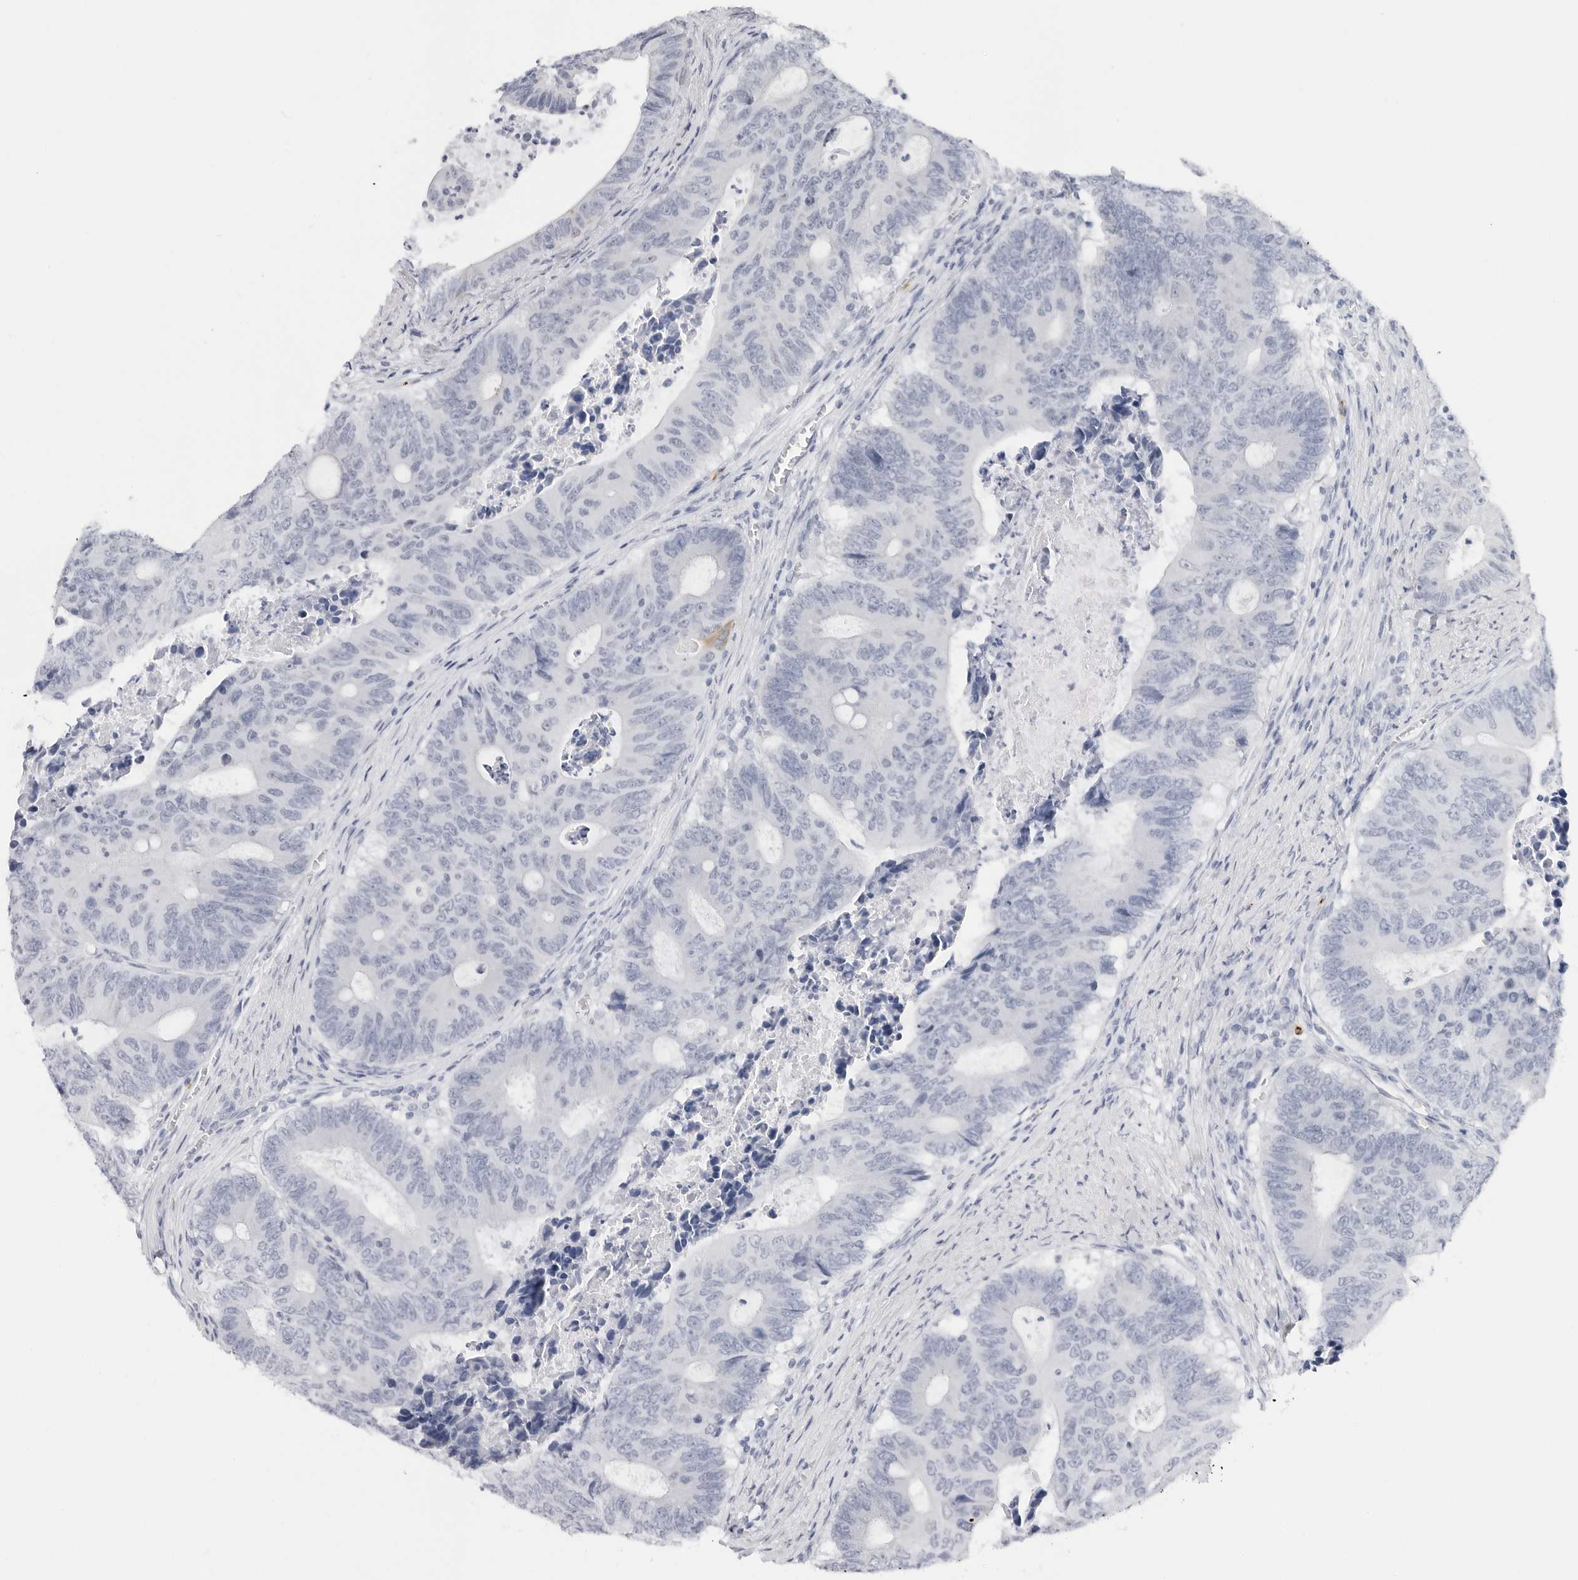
{"staining": {"intensity": "negative", "quantity": "none", "location": "none"}, "tissue": "colorectal cancer", "cell_type": "Tumor cells", "image_type": "cancer", "snomed": [{"axis": "morphology", "description": "Adenocarcinoma, NOS"}, {"axis": "topography", "description": "Colon"}], "caption": "This is a micrograph of IHC staining of colorectal adenocarcinoma, which shows no staining in tumor cells.", "gene": "HSPB7", "patient": {"sex": "male", "age": 87}}